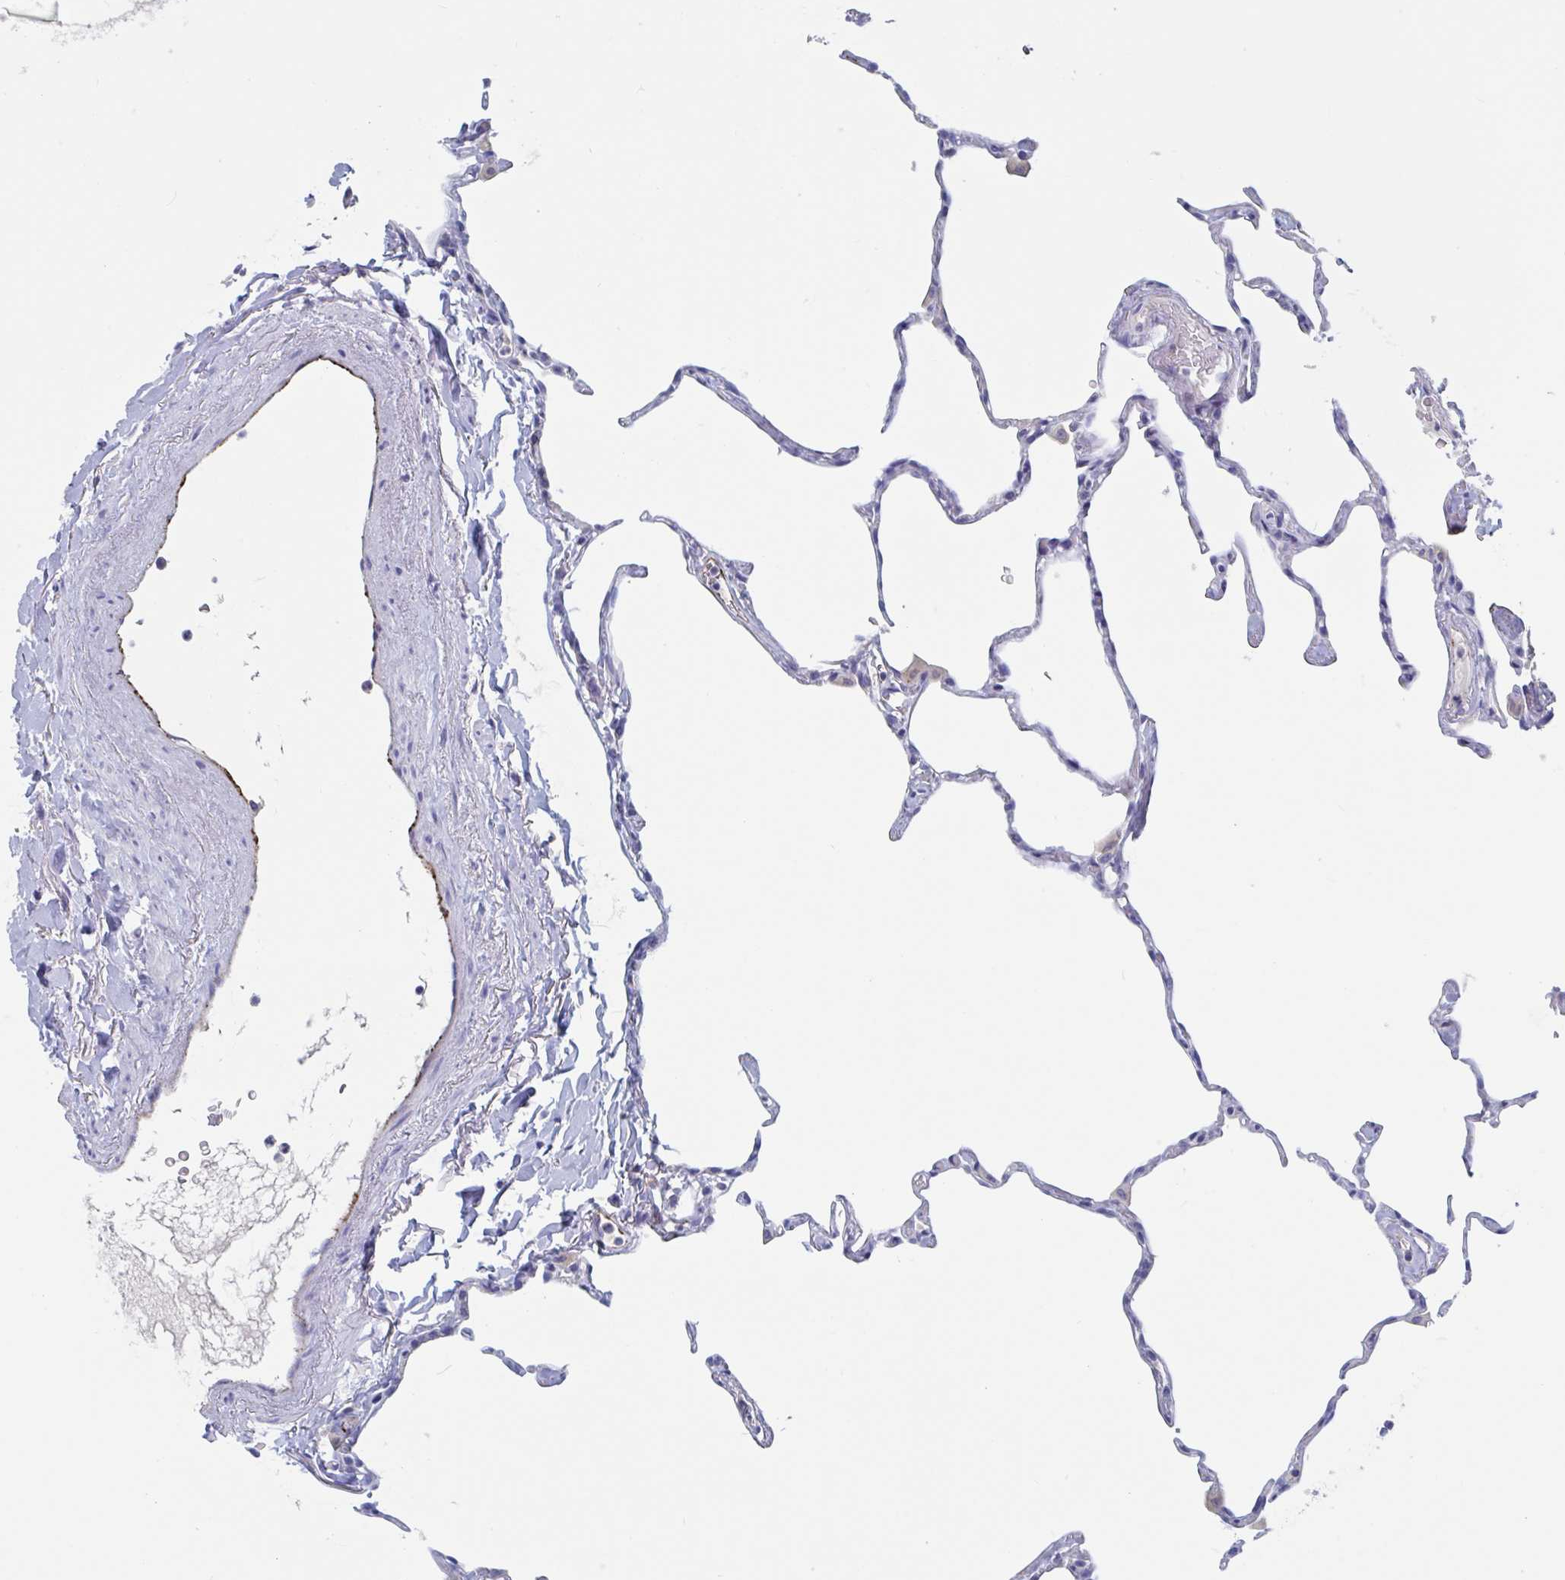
{"staining": {"intensity": "negative", "quantity": "none", "location": "none"}, "tissue": "lung", "cell_type": "Alveolar cells", "image_type": "normal", "snomed": [{"axis": "morphology", "description": "Normal tissue, NOS"}, {"axis": "topography", "description": "Lung"}], "caption": "High magnification brightfield microscopy of normal lung stained with DAB (3,3'-diaminobenzidine) (brown) and counterstained with hematoxylin (blue): alveolar cells show no significant expression. Brightfield microscopy of immunohistochemistry stained with DAB (brown) and hematoxylin (blue), captured at high magnification.", "gene": "ABHD16A", "patient": {"sex": "male", "age": 65}}